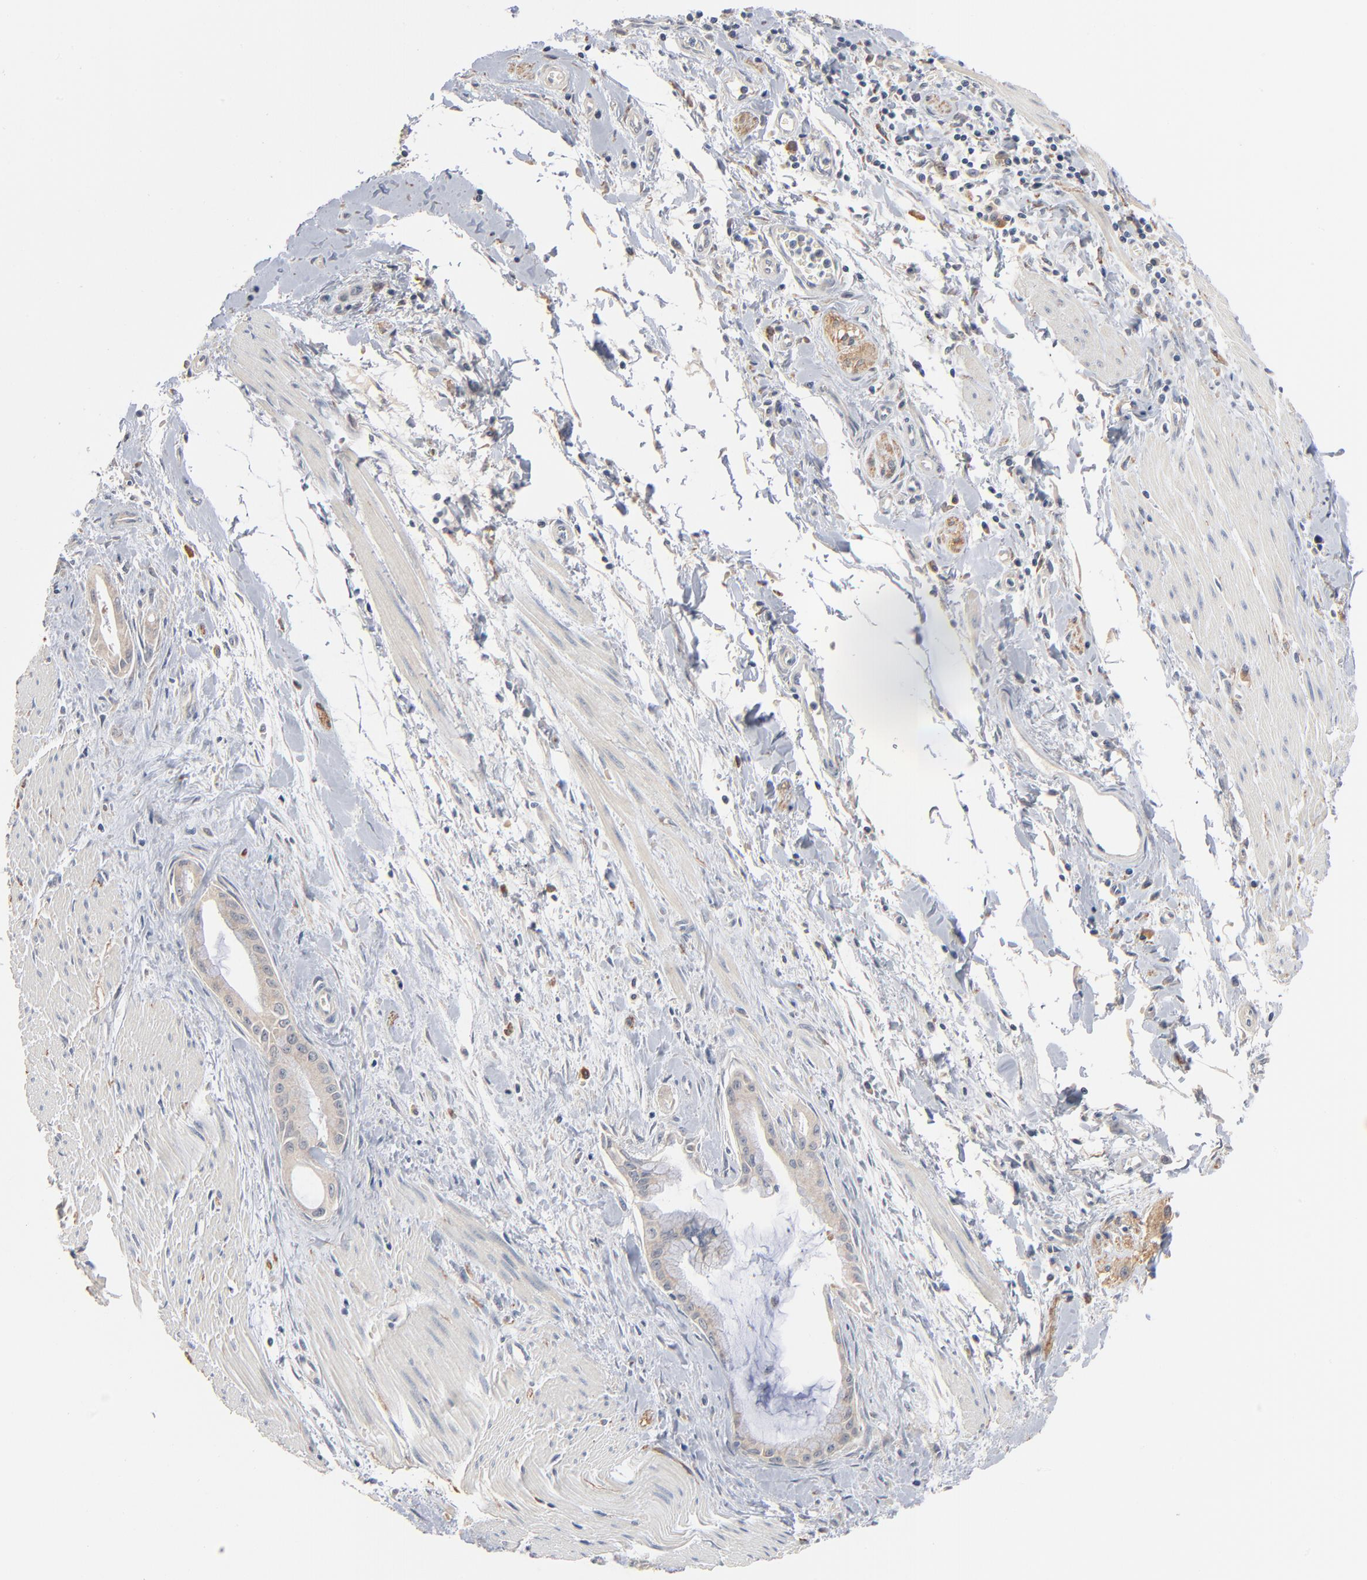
{"staining": {"intensity": "negative", "quantity": "none", "location": "none"}, "tissue": "pancreatic cancer", "cell_type": "Tumor cells", "image_type": "cancer", "snomed": [{"axis": "morphology", "description": "Adenocarcinoma, NOS"}, {"axis": "topography", "description": "Pancreas"}], "caption": "The micrograph displays no significant positivity in tumor cells of pancreatic cancer.", "gene": "ZDHHC8", "patient": {"sex": "male", "age": 59}}